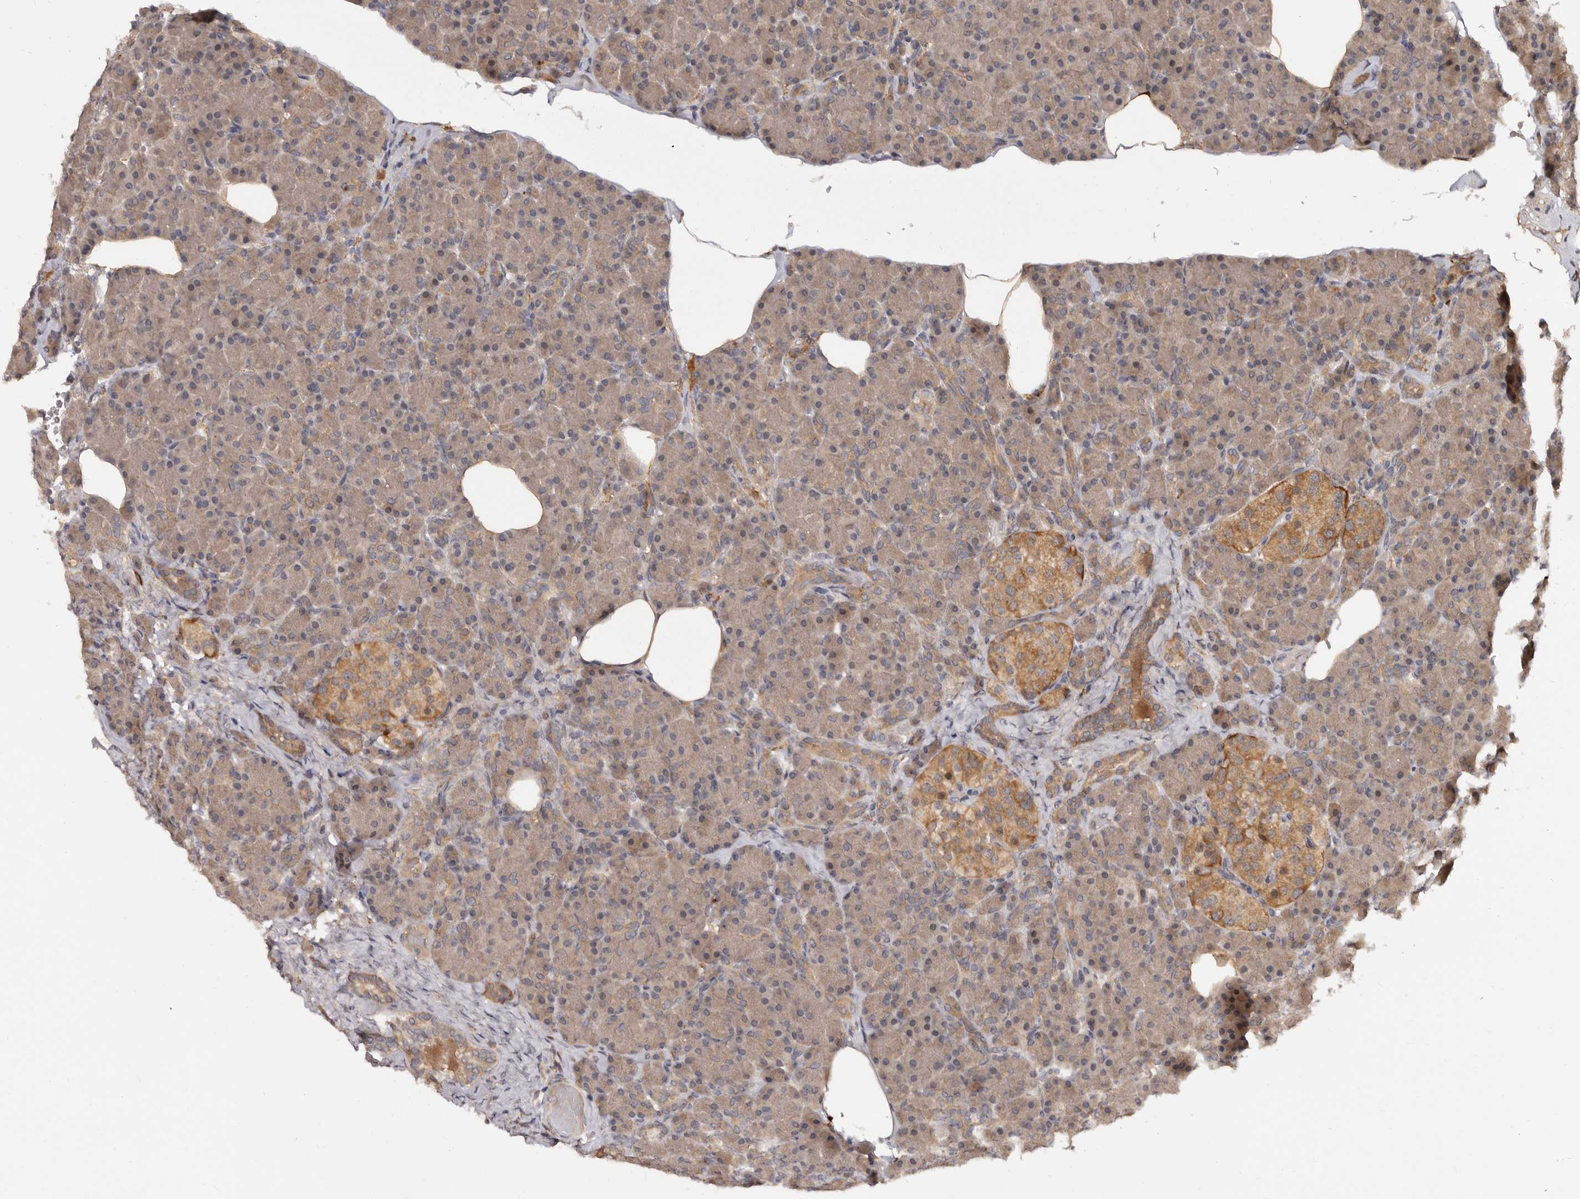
{"staining": {"intensity": "weak", "quantity": ">75%", "location": "cytoplasmic/membranous"}, "tissue": "pancreas", "cell_type": "Exocrine glandular cells", "image_type": "normal", "snomed": [{"axis": "morphology", "description": "Normal tissue, NOS"}, {"axis": "topography", "description": "Pancreas"}], "caption": "Weak cytoplasmic/membranous expression is appreciated in about >75% of exocrine glandular cells in unremarkable pancreas.", "gene": "INAVA", "patient": {"sex": "female", "age": 43}}